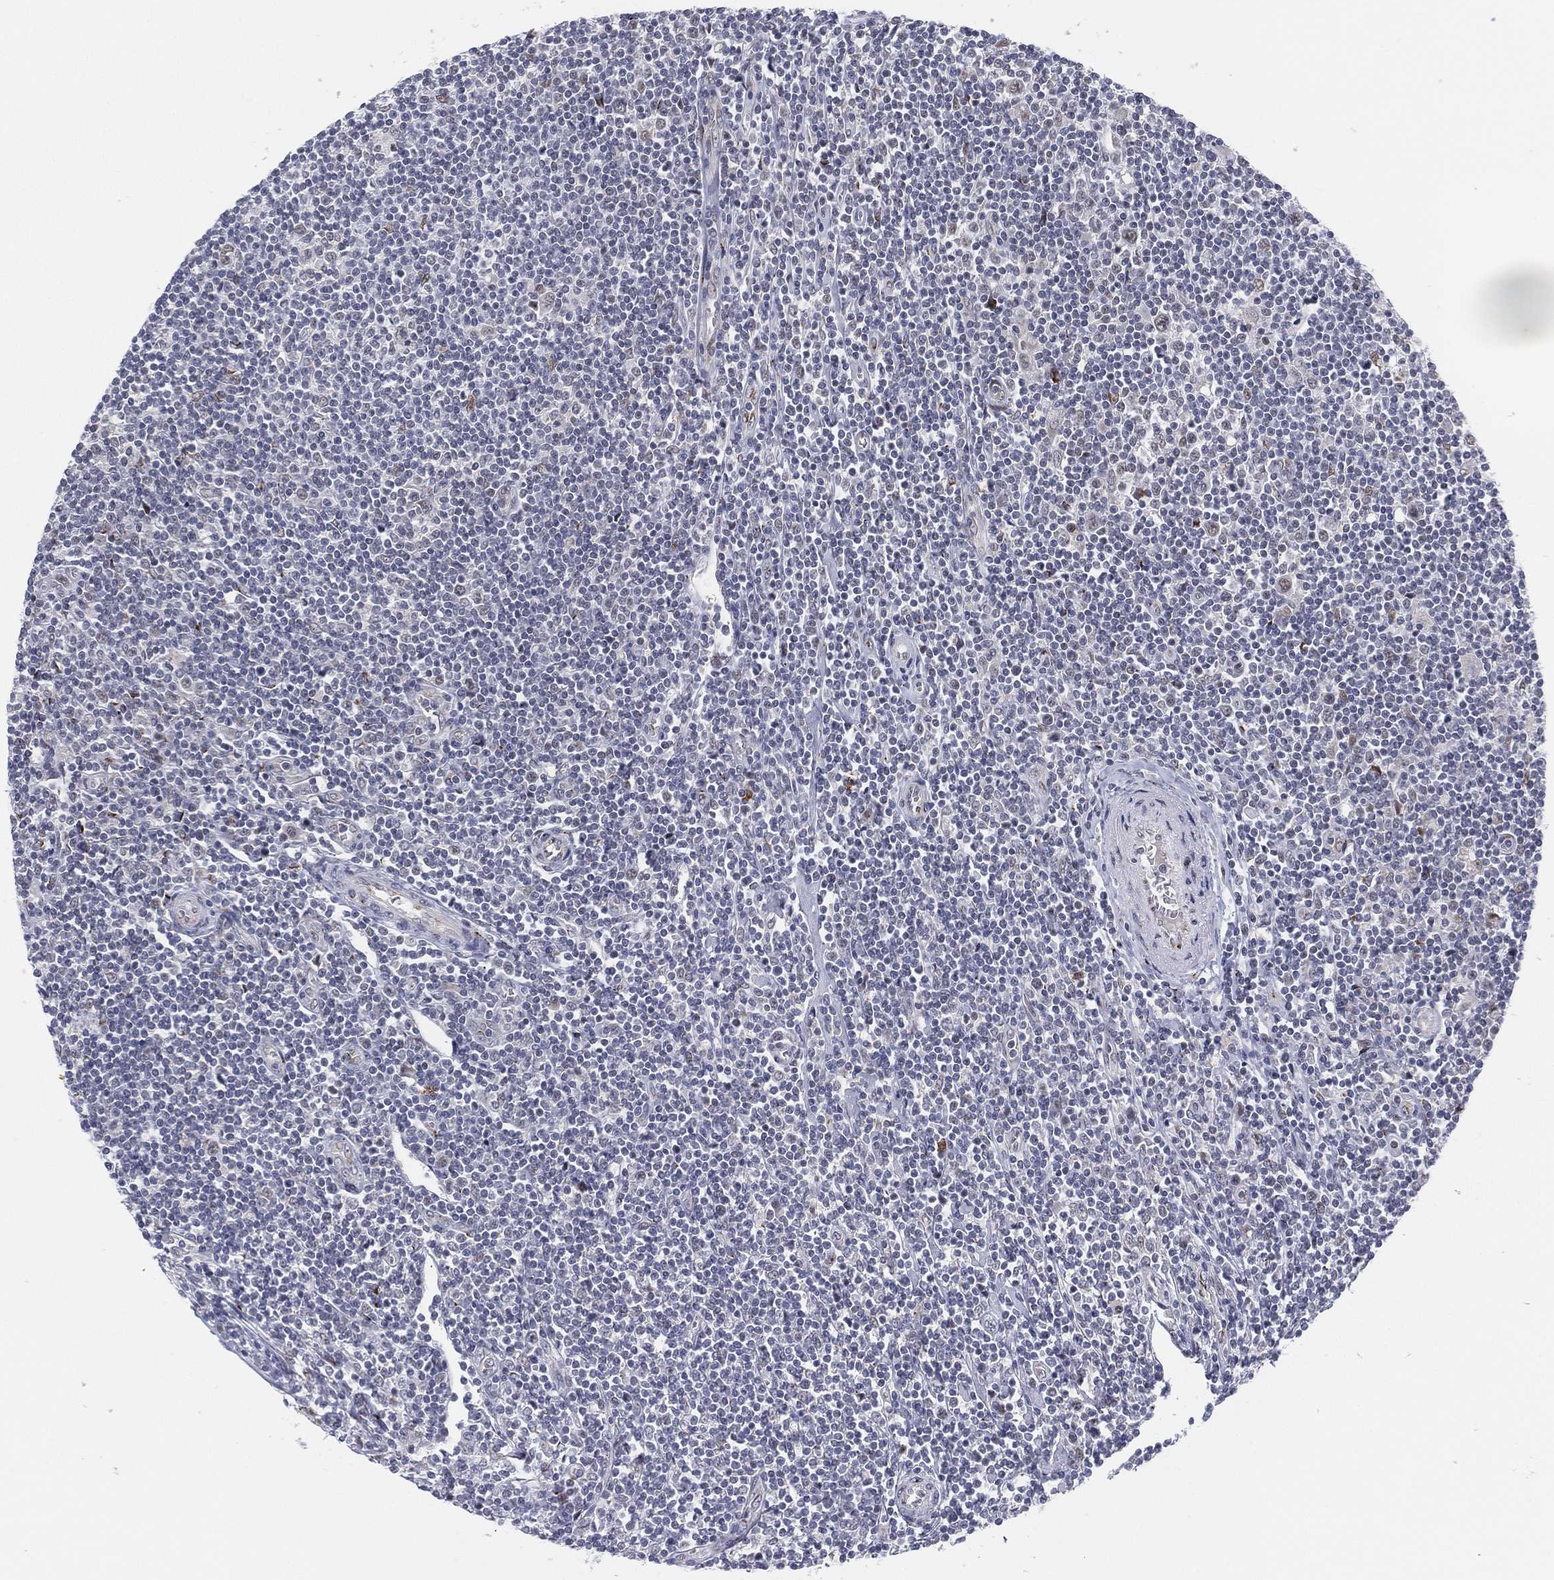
{"staining": {"intensity": "negative", "quantity": "none", "location": "none"}, "tissue": "lymphoma", "cell_type": "Tumor cells", "image_type": "cancer", "snomed": [{"axis": "morphology", "description": "Hodgkin's disease, NOS"}, {"axis": "topography", "description": "Lymph node"}], "caption": "Lymphoma was stained to show a protein in brown. There is no significant staining in tumor cells.", "gene": "CD177", "patient": {"sex": "male", "age": 40}}